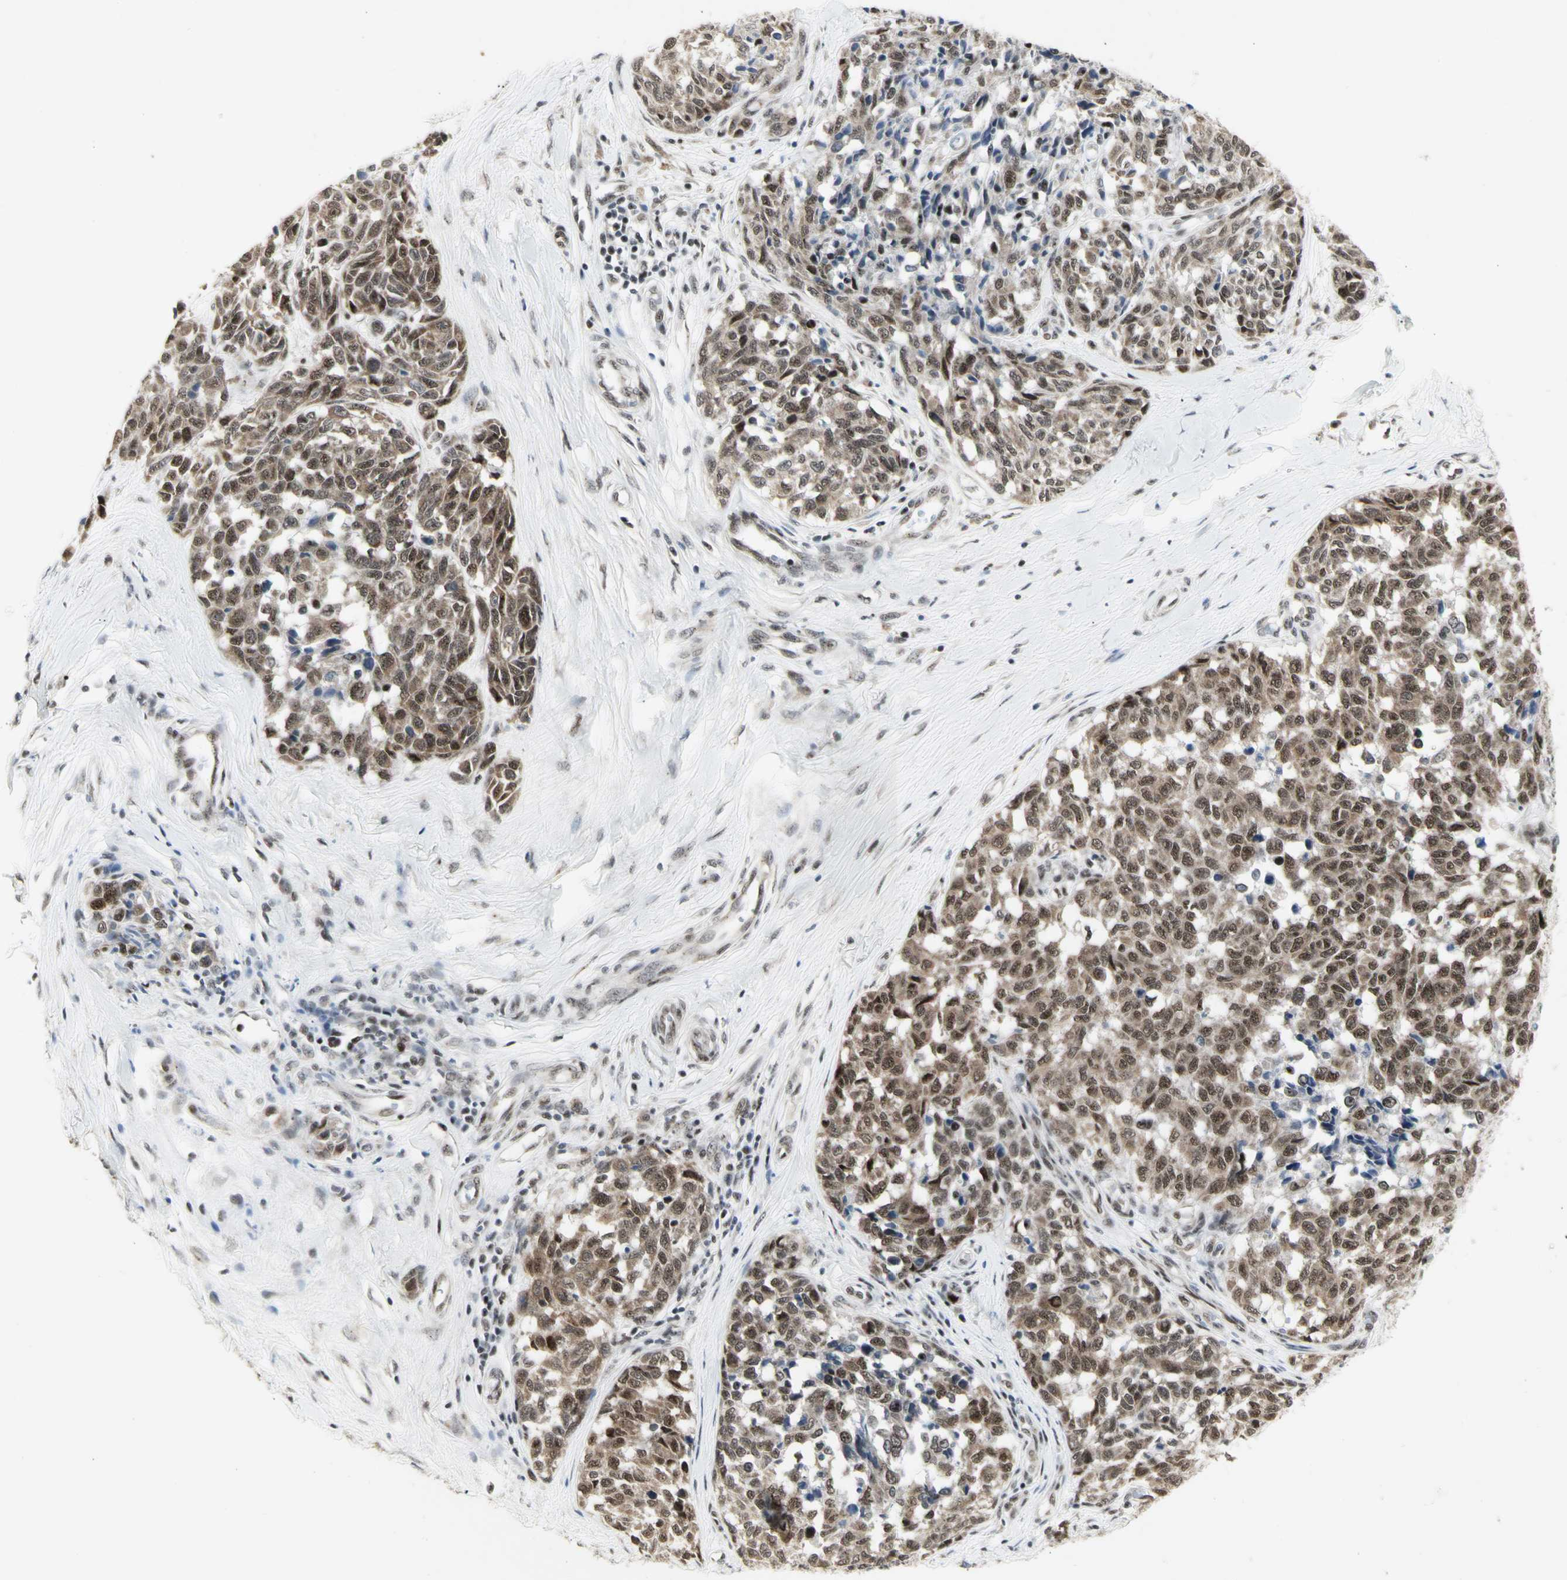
{"staining": {"intensity": "moderate", "quantity": ">75%", "location": "cytoplasmic/membranous,nuclear"}, "tissue": "melanoma", "cell_type": "Tumor cells", "image_type": "cancer", "snomed": [{"axis": "morphology", "description": "Malignant melanoma, NOS"}, {"axis": "topography", "description": "Skin"}], "caption": "Immunohistochemistry (IHC) (DAB) staining of human malignant melanoma demonstrates moderate cytoplasmic/membranous and nuclear protein staining in approximately >75% of tumor cells.", "gene": "DHRS7B", "patient": {"sex": "female", "age": 64}}